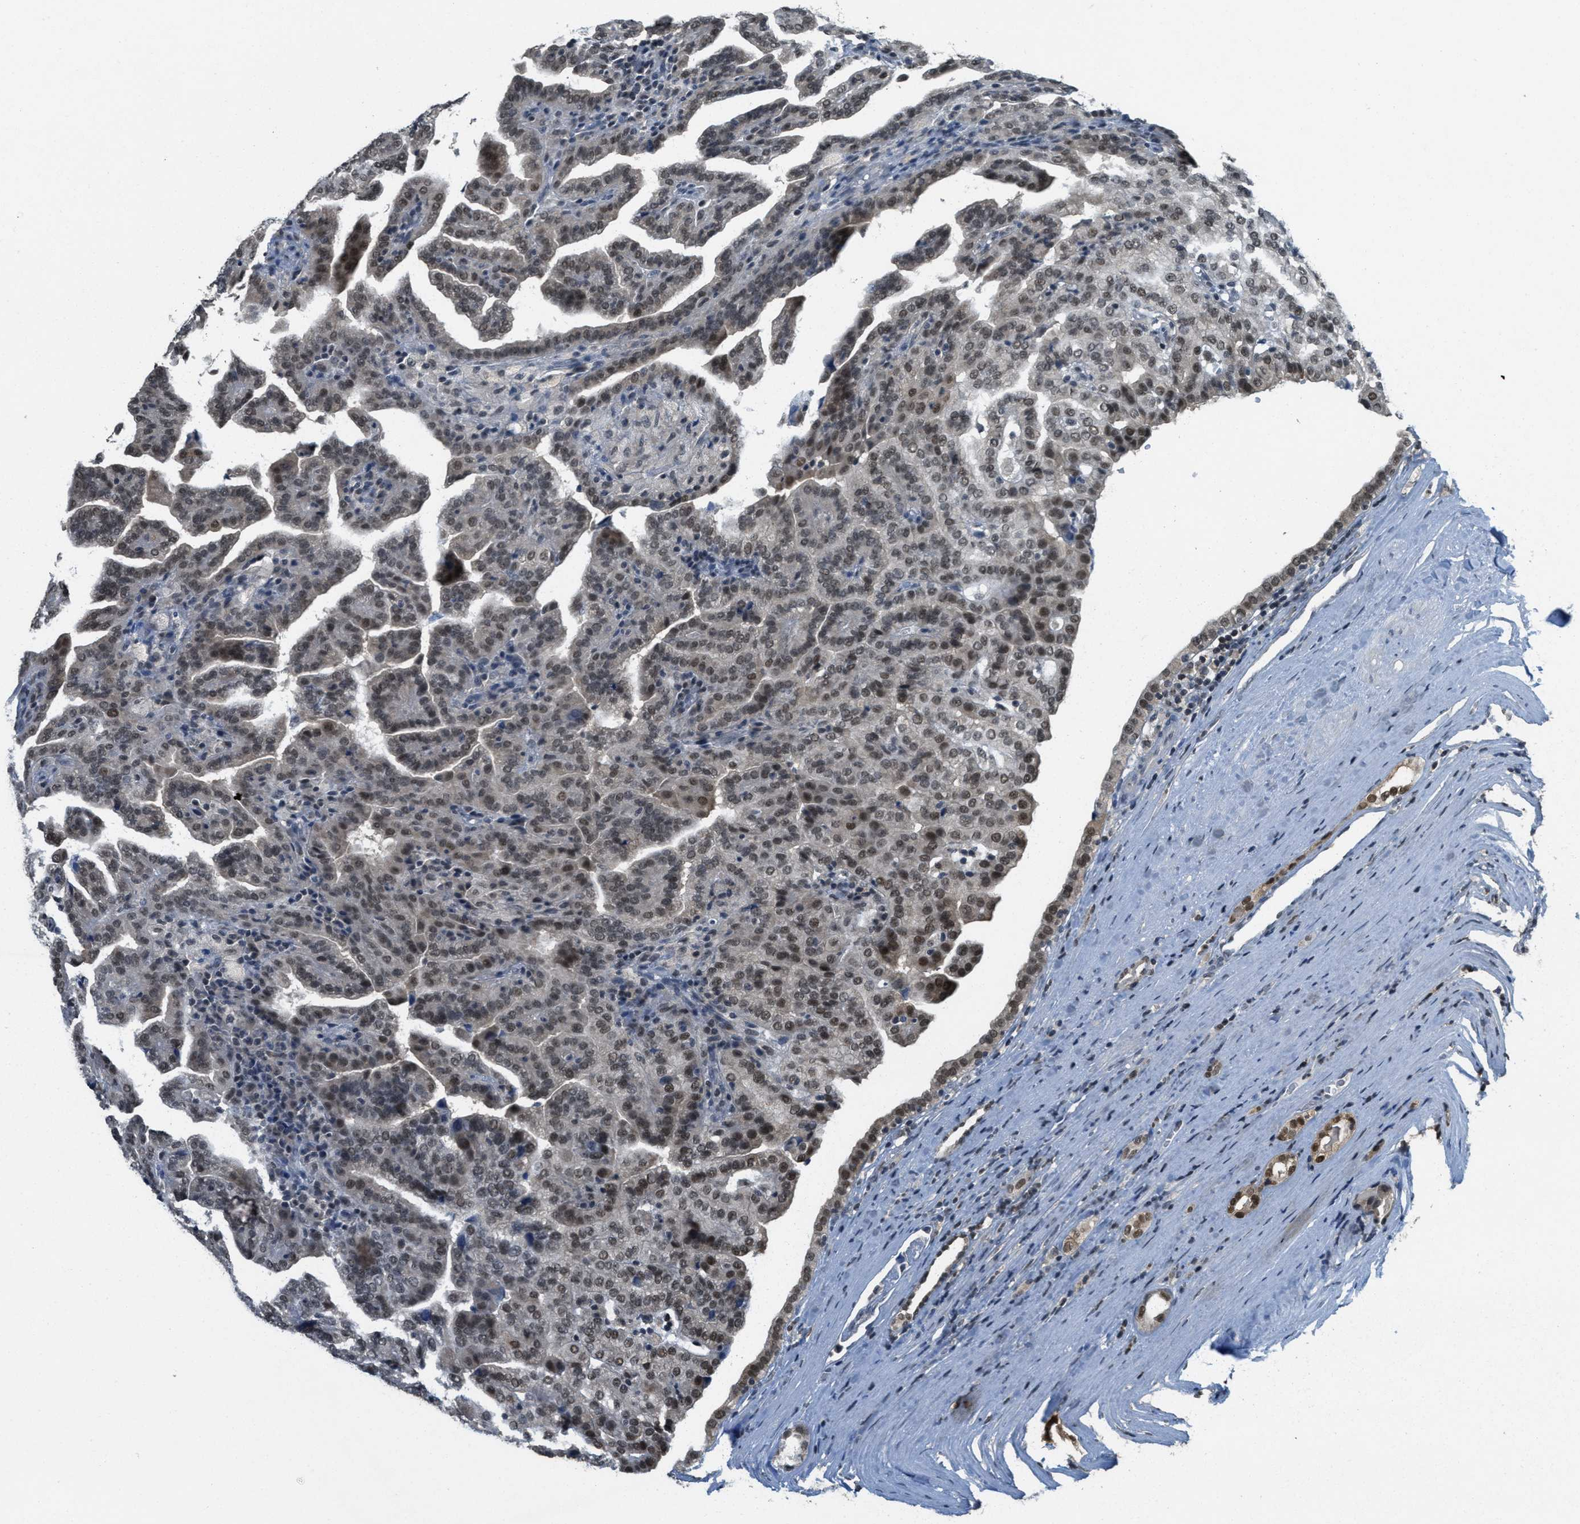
{"staining": {"intensity": "moderate", "quantity": ">75%", "location": "nuclear"}, "tissue": "renal cancer", "cell_type": "Tumor cells", "image_type": "cancer", "snomed": [{"axis": "morphology", "description": "Adenocarcinoma, NOS"}, {"axis": "topography", "description": "Kidney"}], "caption": "A high-resolution image shows immunohistochemistry (IHC) staining of renal cancer (adenocarcinoma), which demonstrates moderate nuclear staining in approximately >75% of tumor cells. (Stains: DAB (3,3'-diaminobenzidine) in brown, nuclei in blue, Microscopy: brightfield microscopy at high magnification).", "gene": "DNAJB1", "patient": {"sex": "male", "age": 61}}